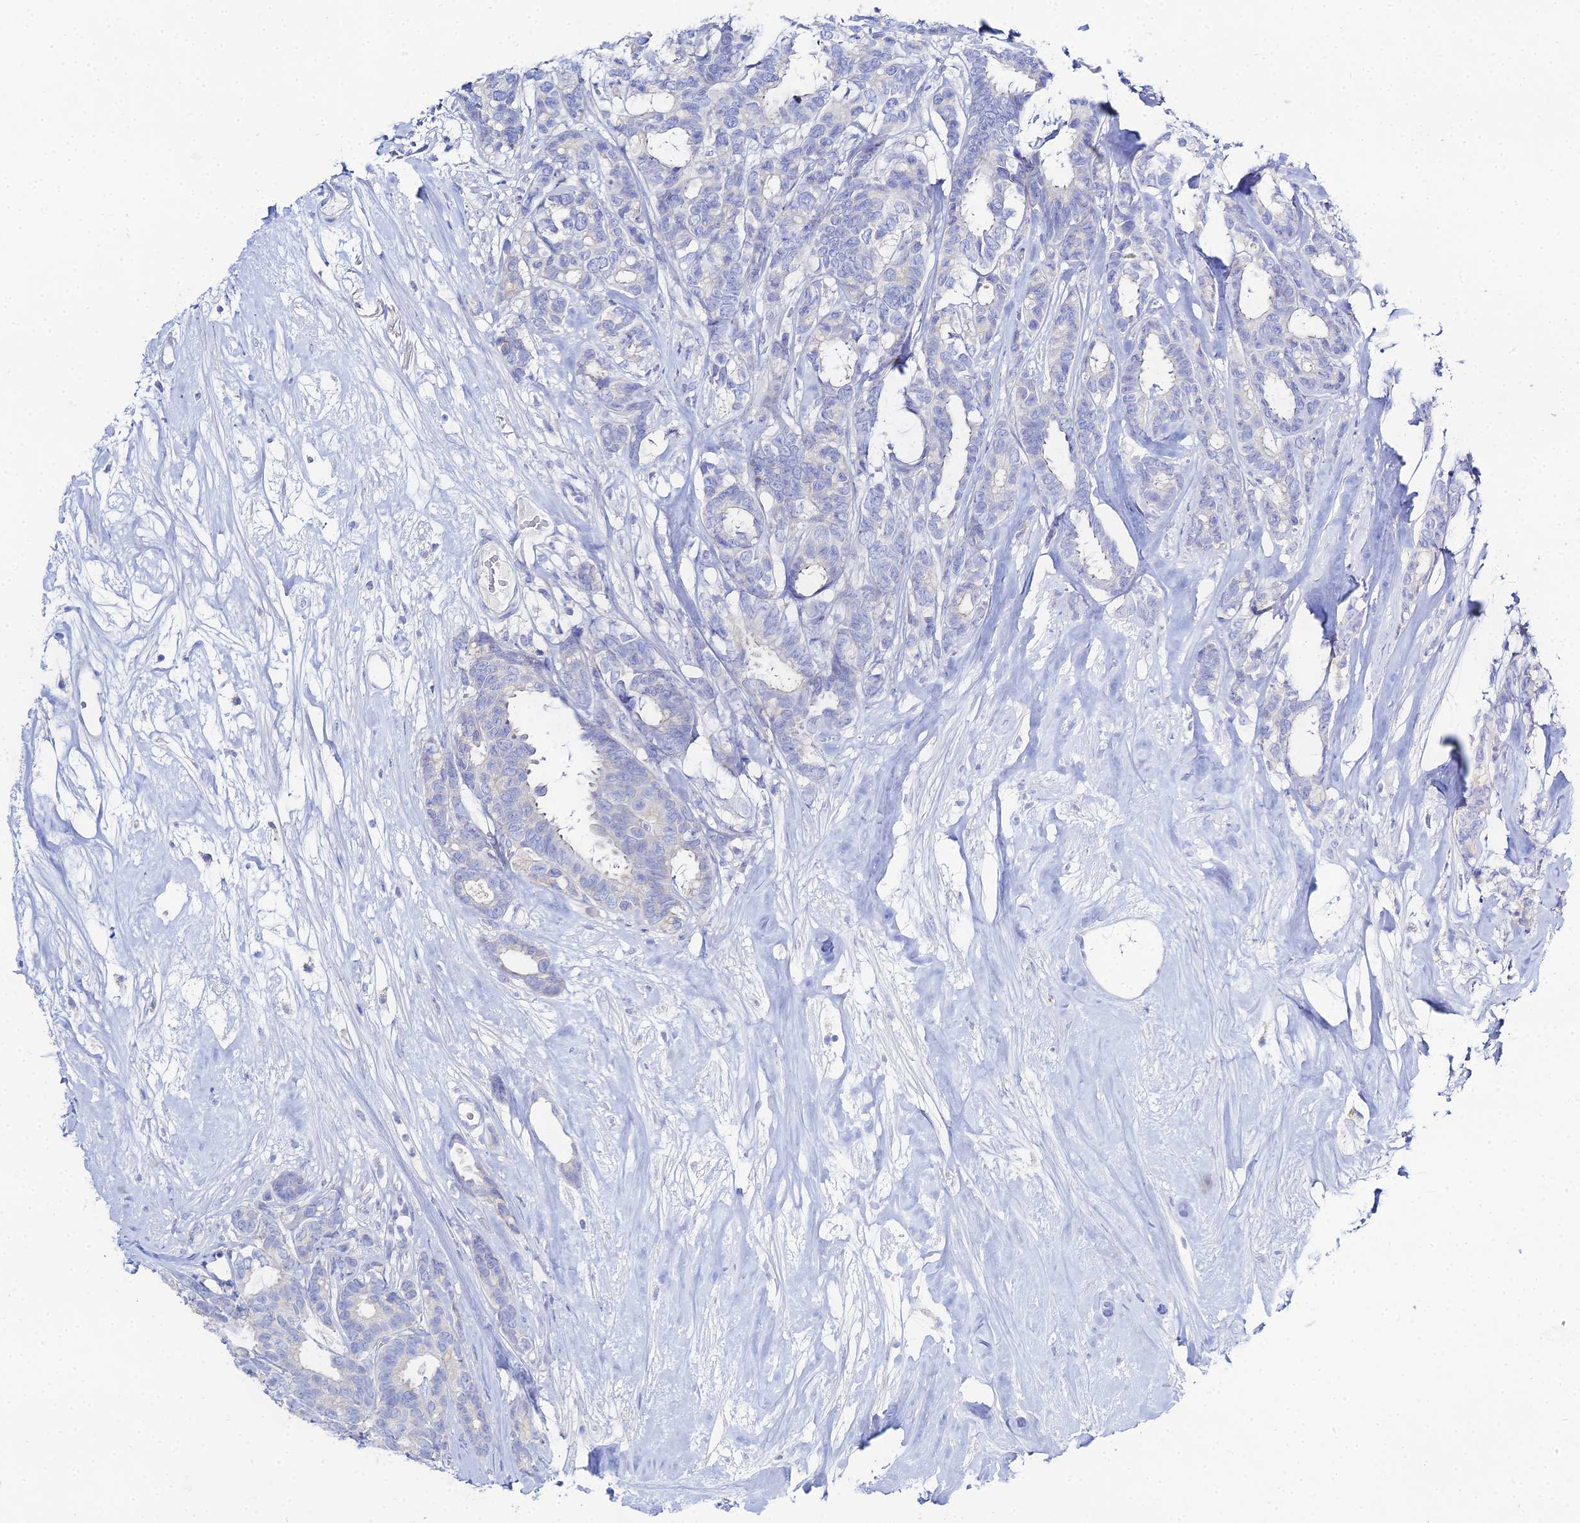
{"staining": {"intensity": "negative", "quantity": "none", "location": "none"}, "tissue": "breast cancer", "cell_type": "Tumor cells", "image_type": "cancer", "snomed": [{"axis": "morphology", "description": "Duct carcinoma"}, {"axis": "topography", "description": "Breast"}], "caption": "IHC micrograph of neoplastic tissue: intraductal carcinoma (breast) stained with DAB demonstrates no significant protein positivity in tumor cells. (Immunohistochemistry (ihc), brightfield microscopy, high magnification).", "gene": "DHX34", "patient": {"sex": "female", "age": 87}}